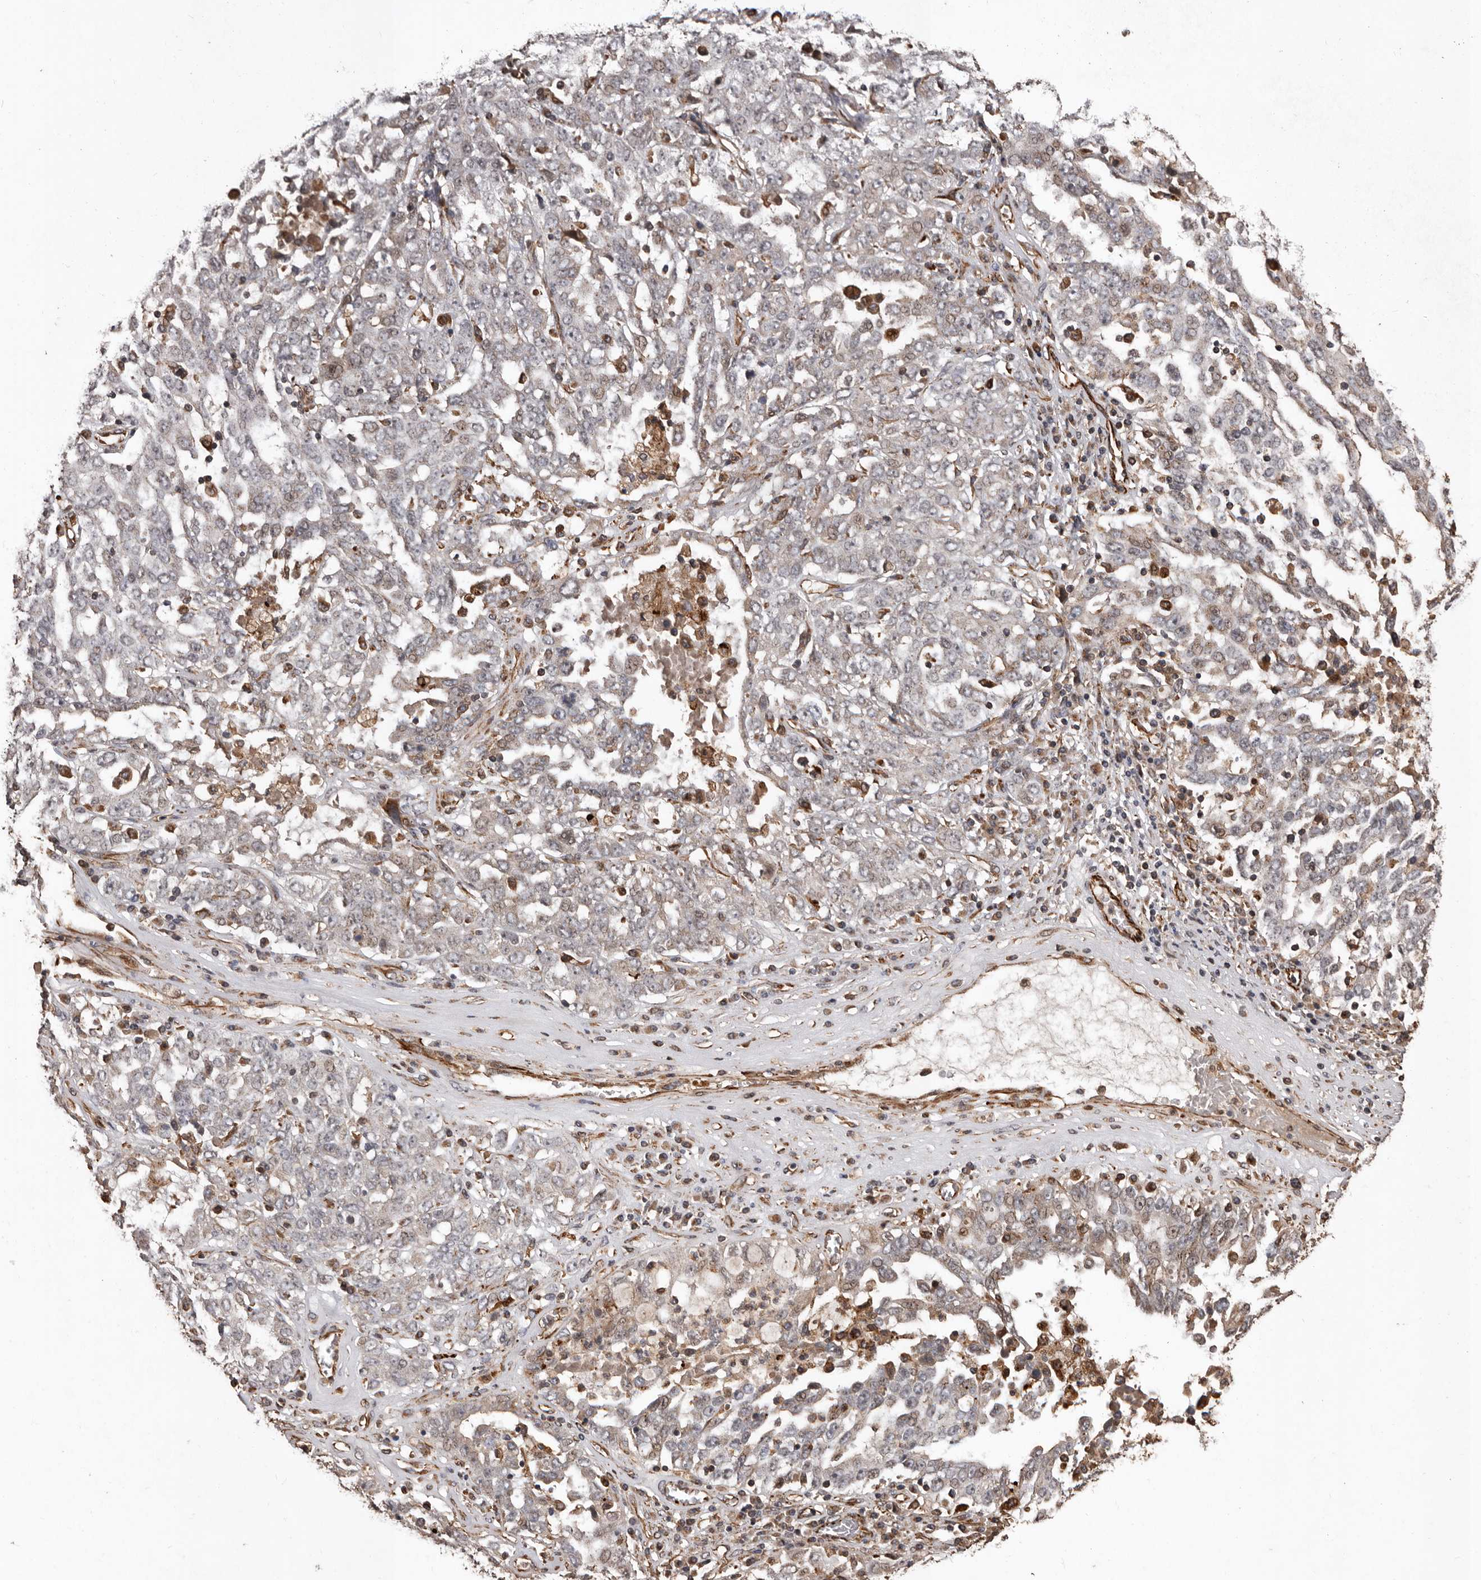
{"staining": {"intensity": "weak", "quantity": "25%-75%", "location": "cytoplasmic/membranous,nuclear"}, "tissue": "ovarian cancer", "cell_type": "Tumor cells", "image_type": "cancer", "snomed": [{"axis": "morphology", "description": "Carcinoma, endometroid"}, {"axis": "topography", "description": "Ovary"}], "caption": "High-power microscopy captured an IHC histopathology image of ovarian cancer (endometroid carcinoma), revealing weak cytoplasmic/membranous and nuclear staining in approximately 25%-75% of tumor cells. (Stains: DAB (3,3'-diaminobenzidine) in brown, nuclei in blue, Microscopy: brightfield microscopy at high magnification).", "gene": "BRAT1", "patient": {"sex": "female", "age": 62}}